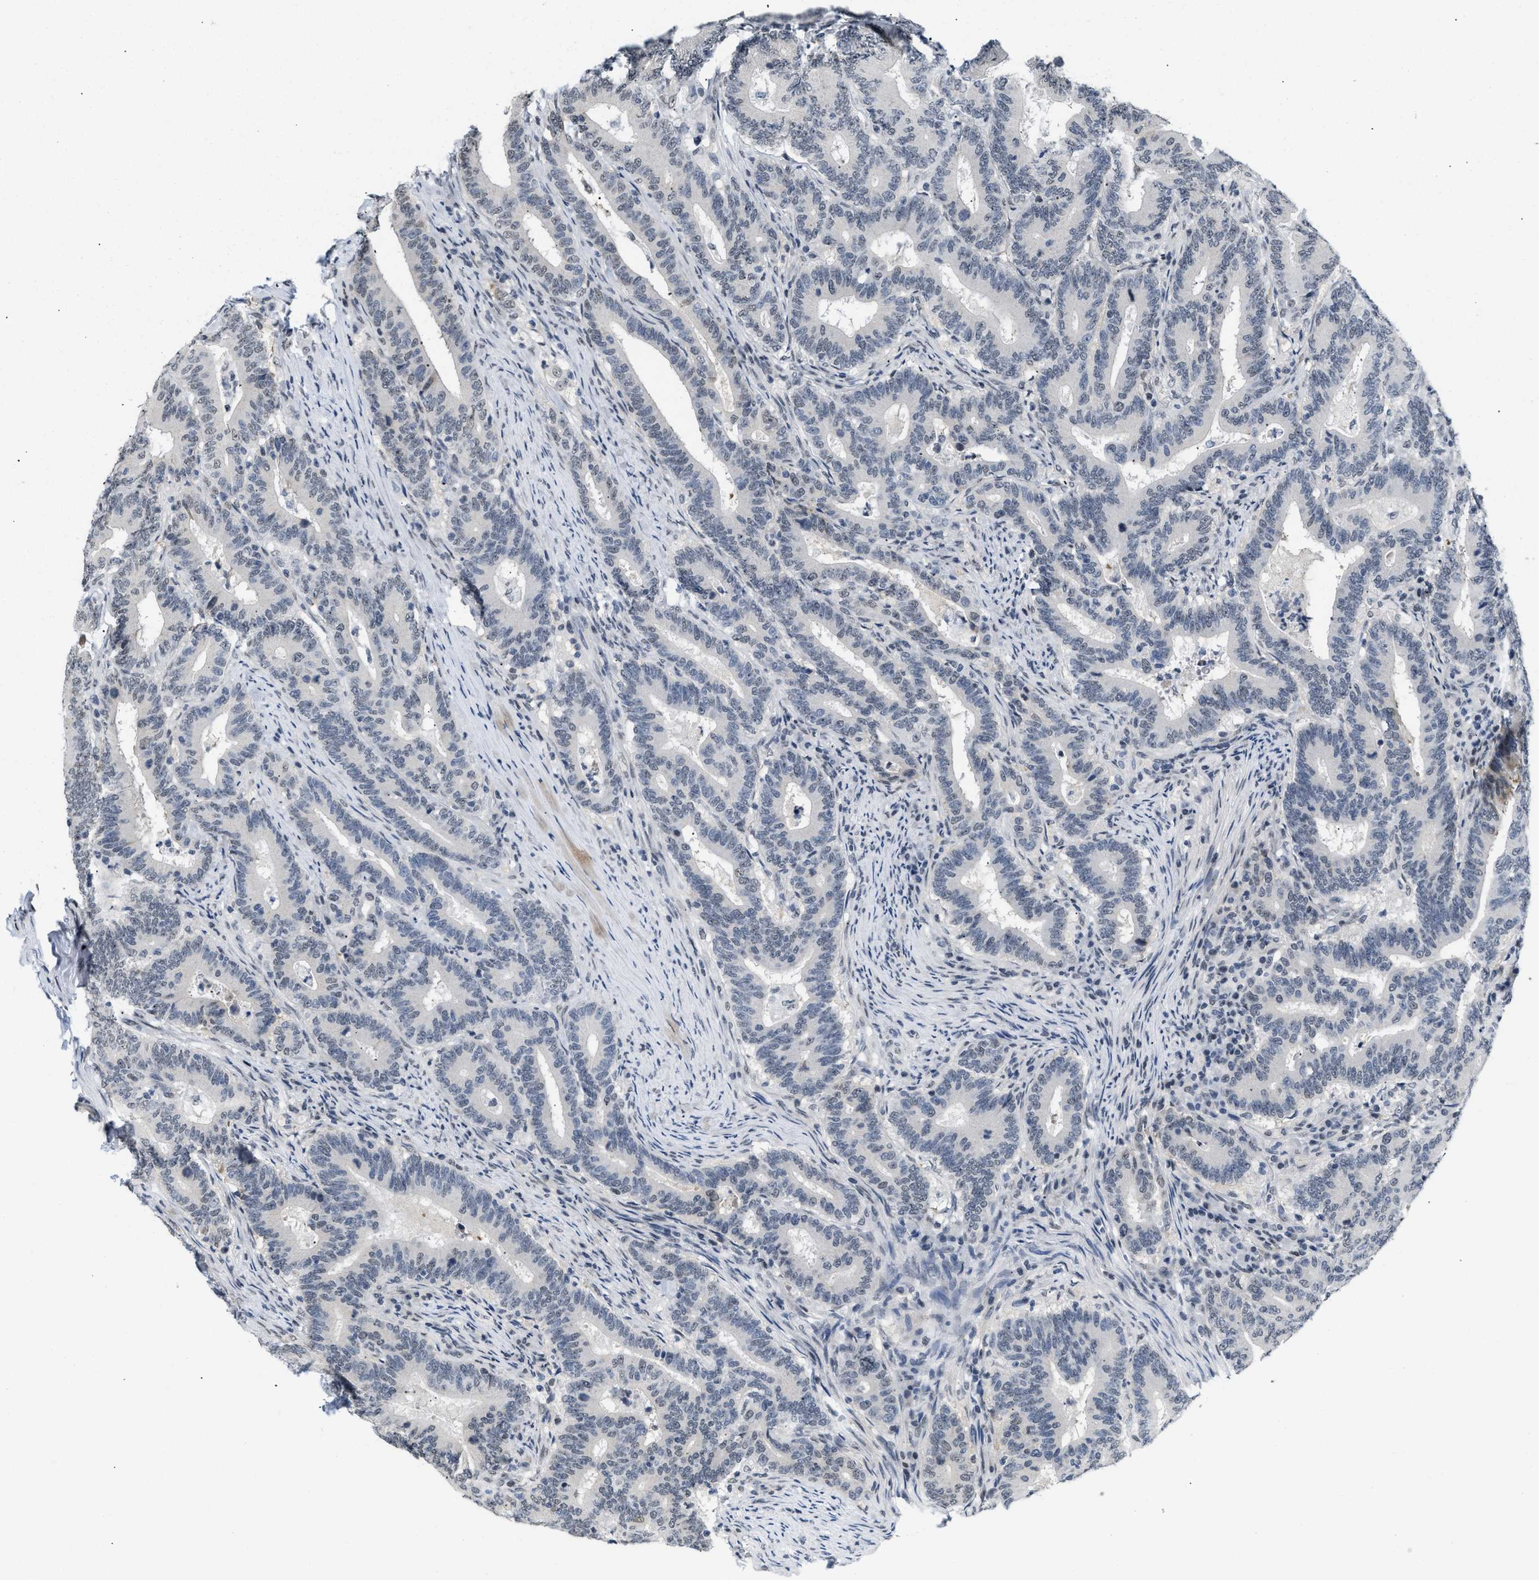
{"staining": {"intensity": "negative", "quantity": "none", "location": "none"}, "tissue": "colorectal cancer", "cell_type": "Tumor cells", "image_type": "cancer", "snomed": [{"axis": "morphology", "description": "Adenocarcinoma, NOS"}, {"axis": "topography", "description": "Colon"}], "caption": "This is an immunohistochemistry image of colorectal cancer. There is no expression in tumor cells.", "gene": "RAF1", "patient": {"sex": "female", "age": 66}}